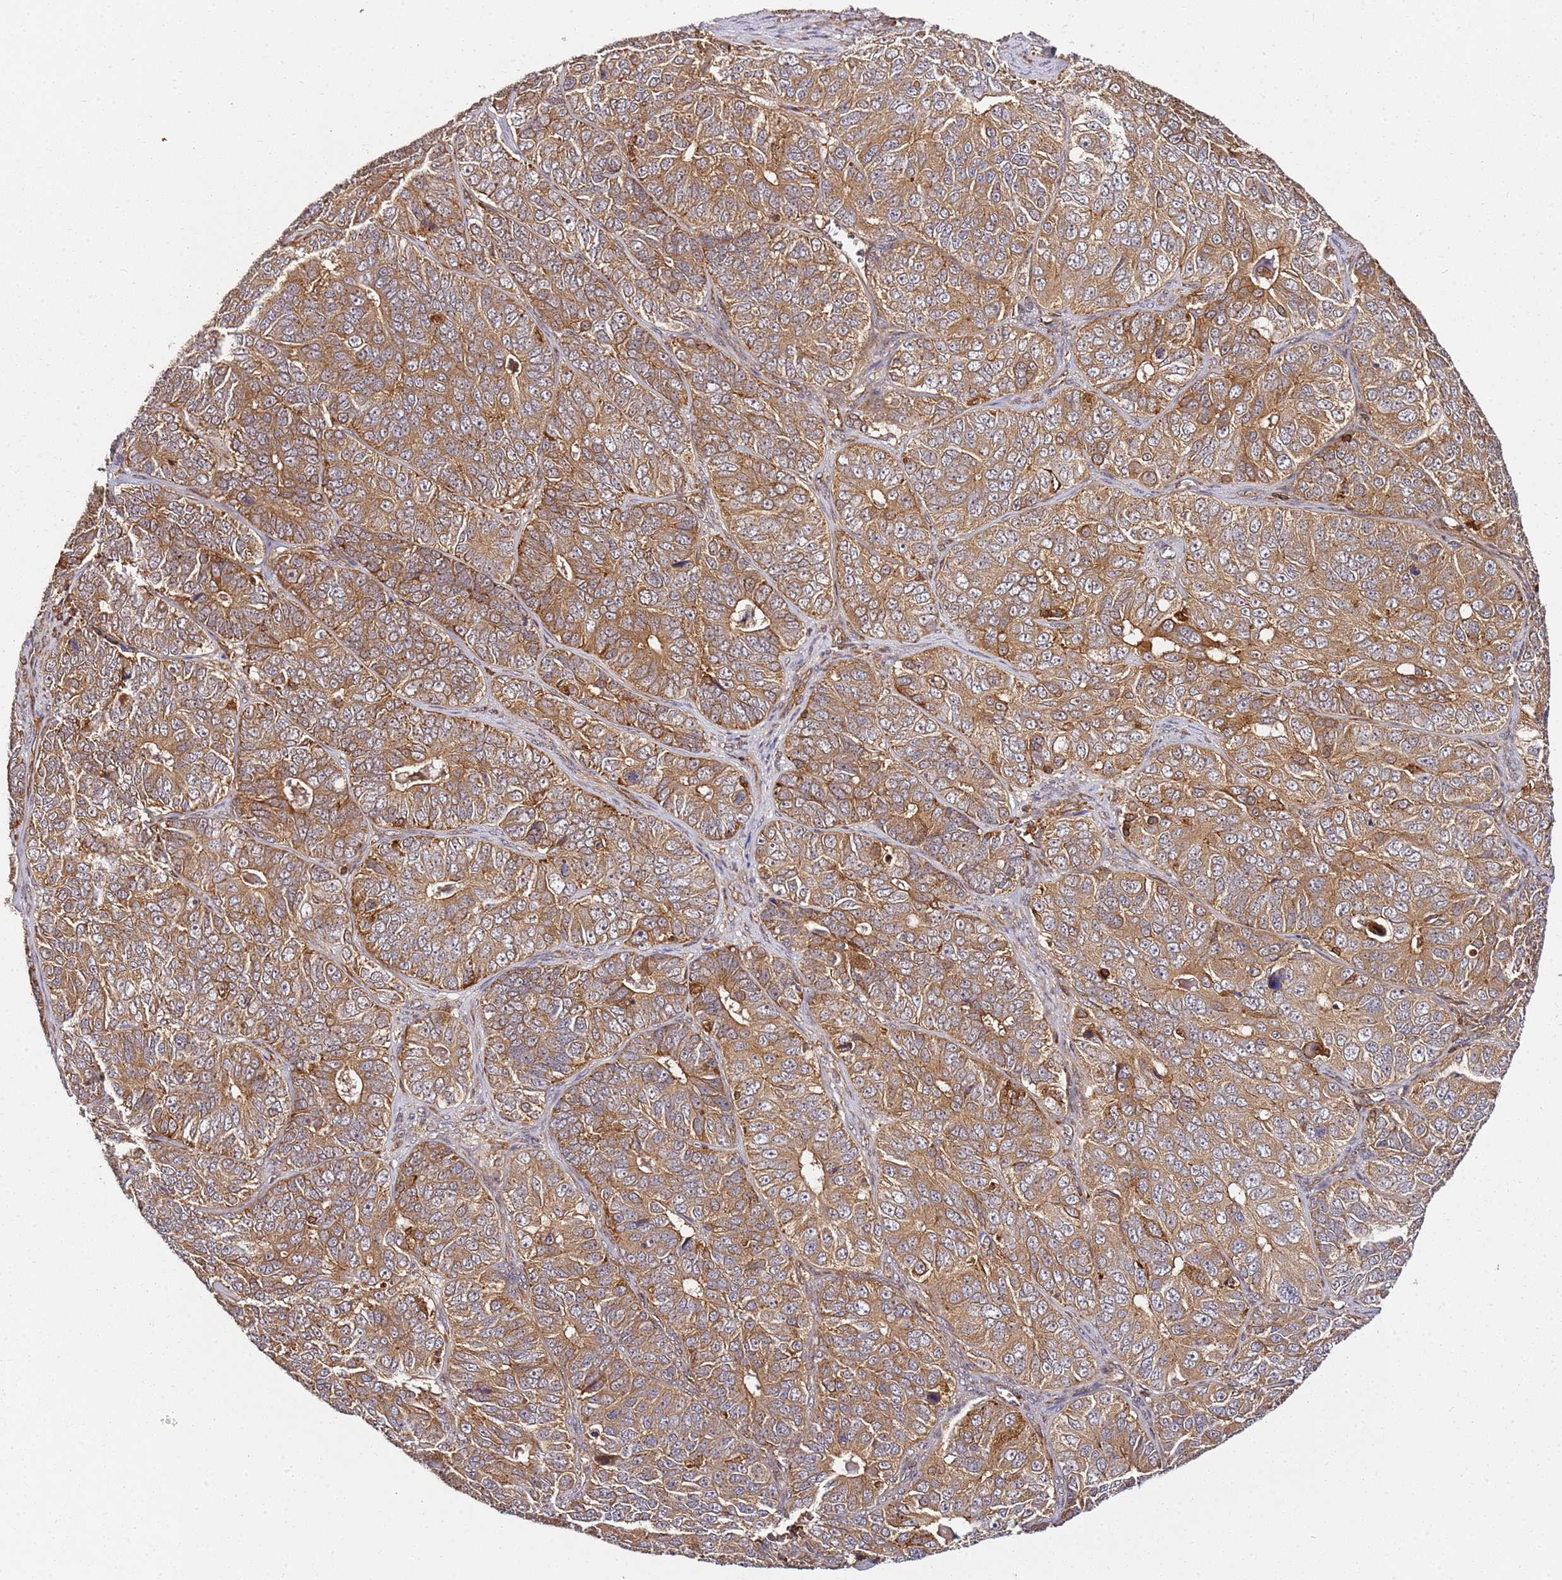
{"staining": {"intensity": "moderate", "quantity": ">75%", "location": "cytoplasmic/membranous"}, "tissue": "ovarian cancer", "cell_type": "Tumor cells", "image_type": "cancer", "snomed": [{"axis": "morphology", "description": "Carcinoma, endometroid"}, {"axis": "topography", "description": "Ovary"}], "caption": "This is an image of IHC staining of ovarian endometroid carcinoma, which shows moderate positivity in the cytoplasmic/membranous of tumor cells.", "gene": "PRMT7", "patient": {"sex": "female", "age": 51}}